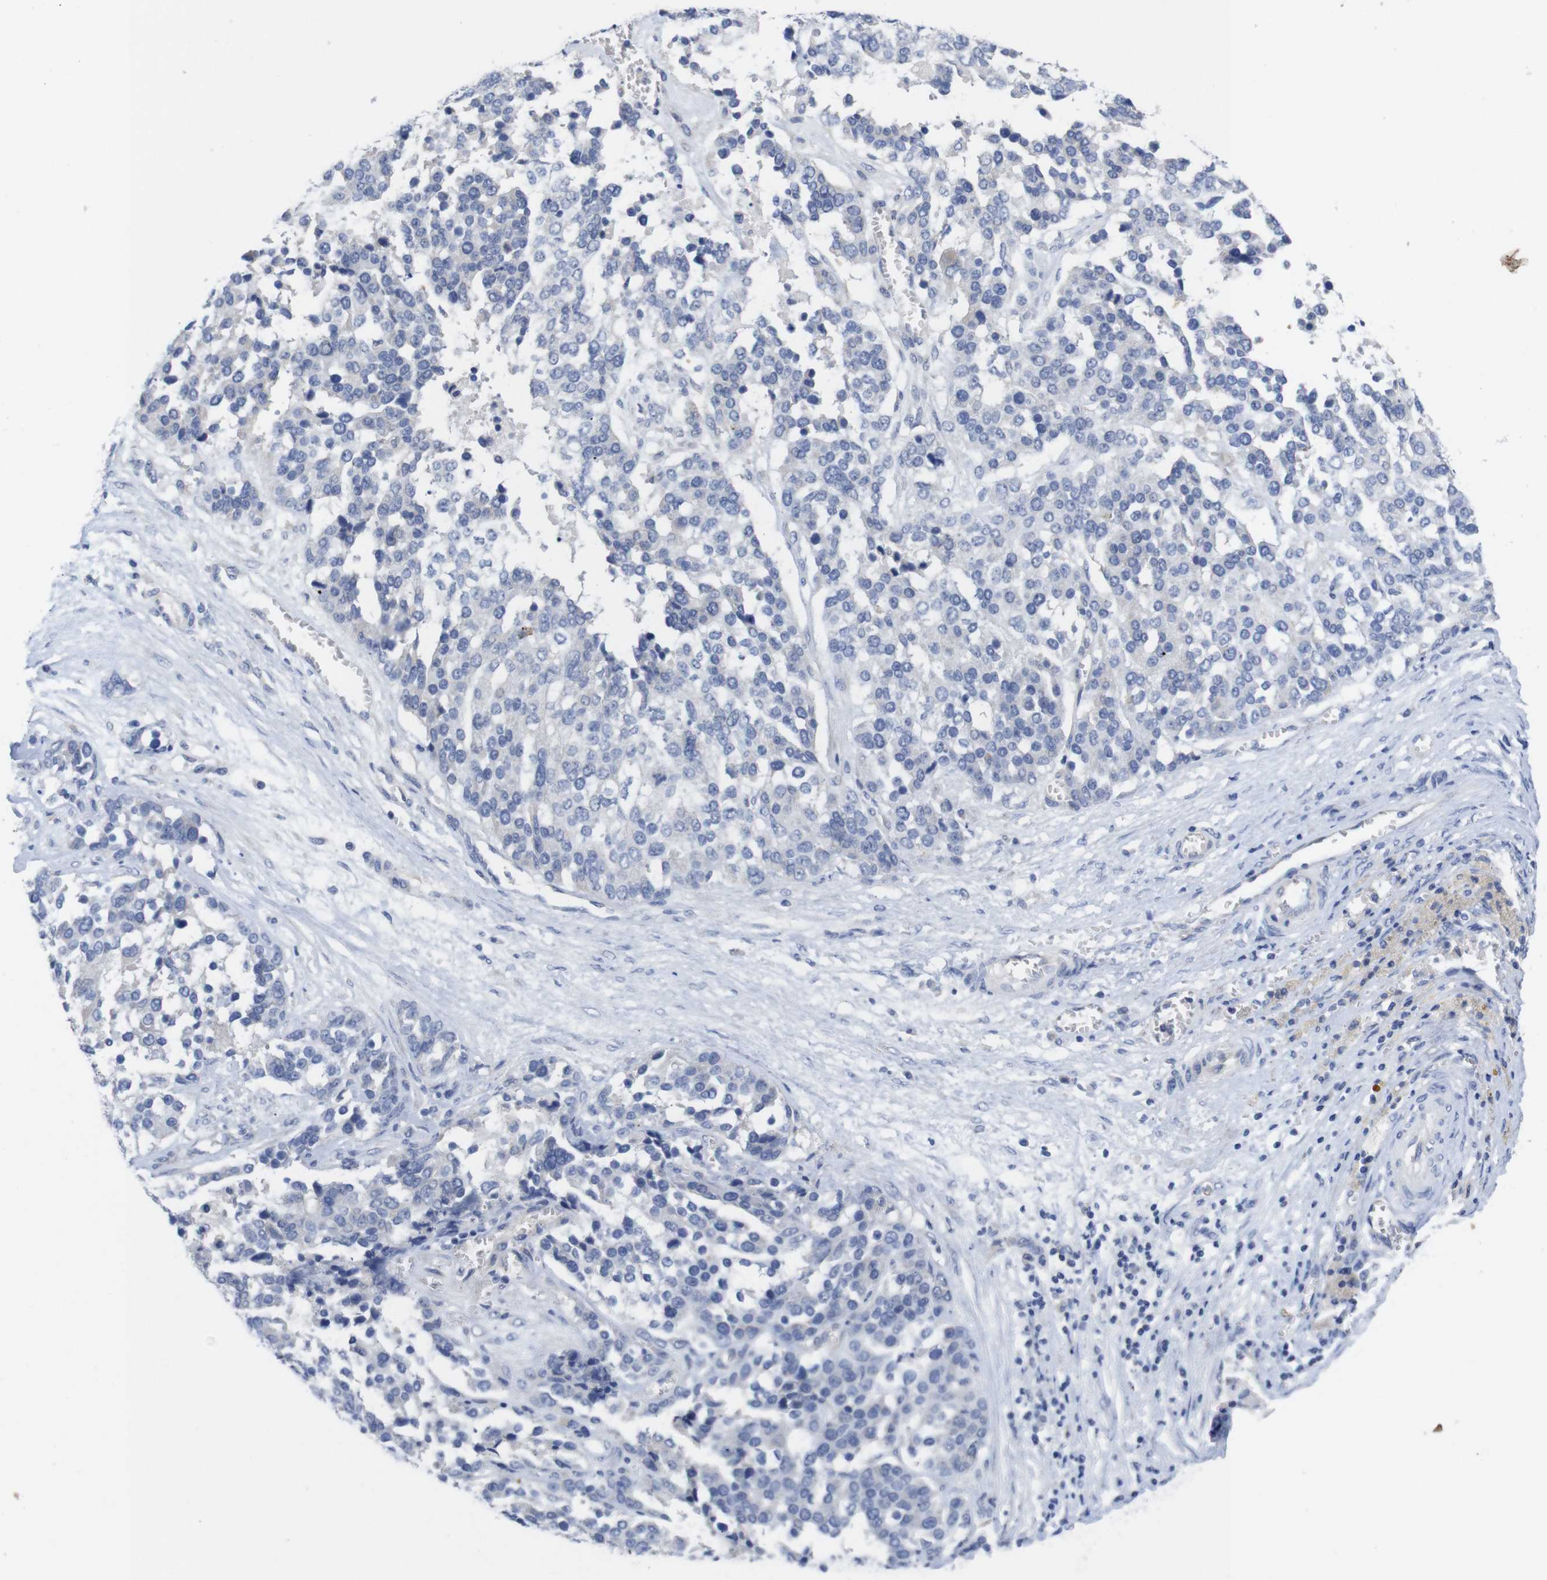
{"staining": {"intensity": "negative", "quantity": "none", "location": "none"}, "tissue": "ovarian cancer", "cell_type": "Tumor cells", "image_type": "cancer", "snomed": [{"axis": "morphology", "description": "Cystadenocarcinoma, serous, NOS"}, {"axis": "topography", "description": "Ovary"}], "caption": "Protein analysis of ovarian cancer (serous cystadenocarcinoma) exhibits no significant staining in tumor cells.", "gene": "TNNI3", "patient": {"sex": "female", "age": 44}}